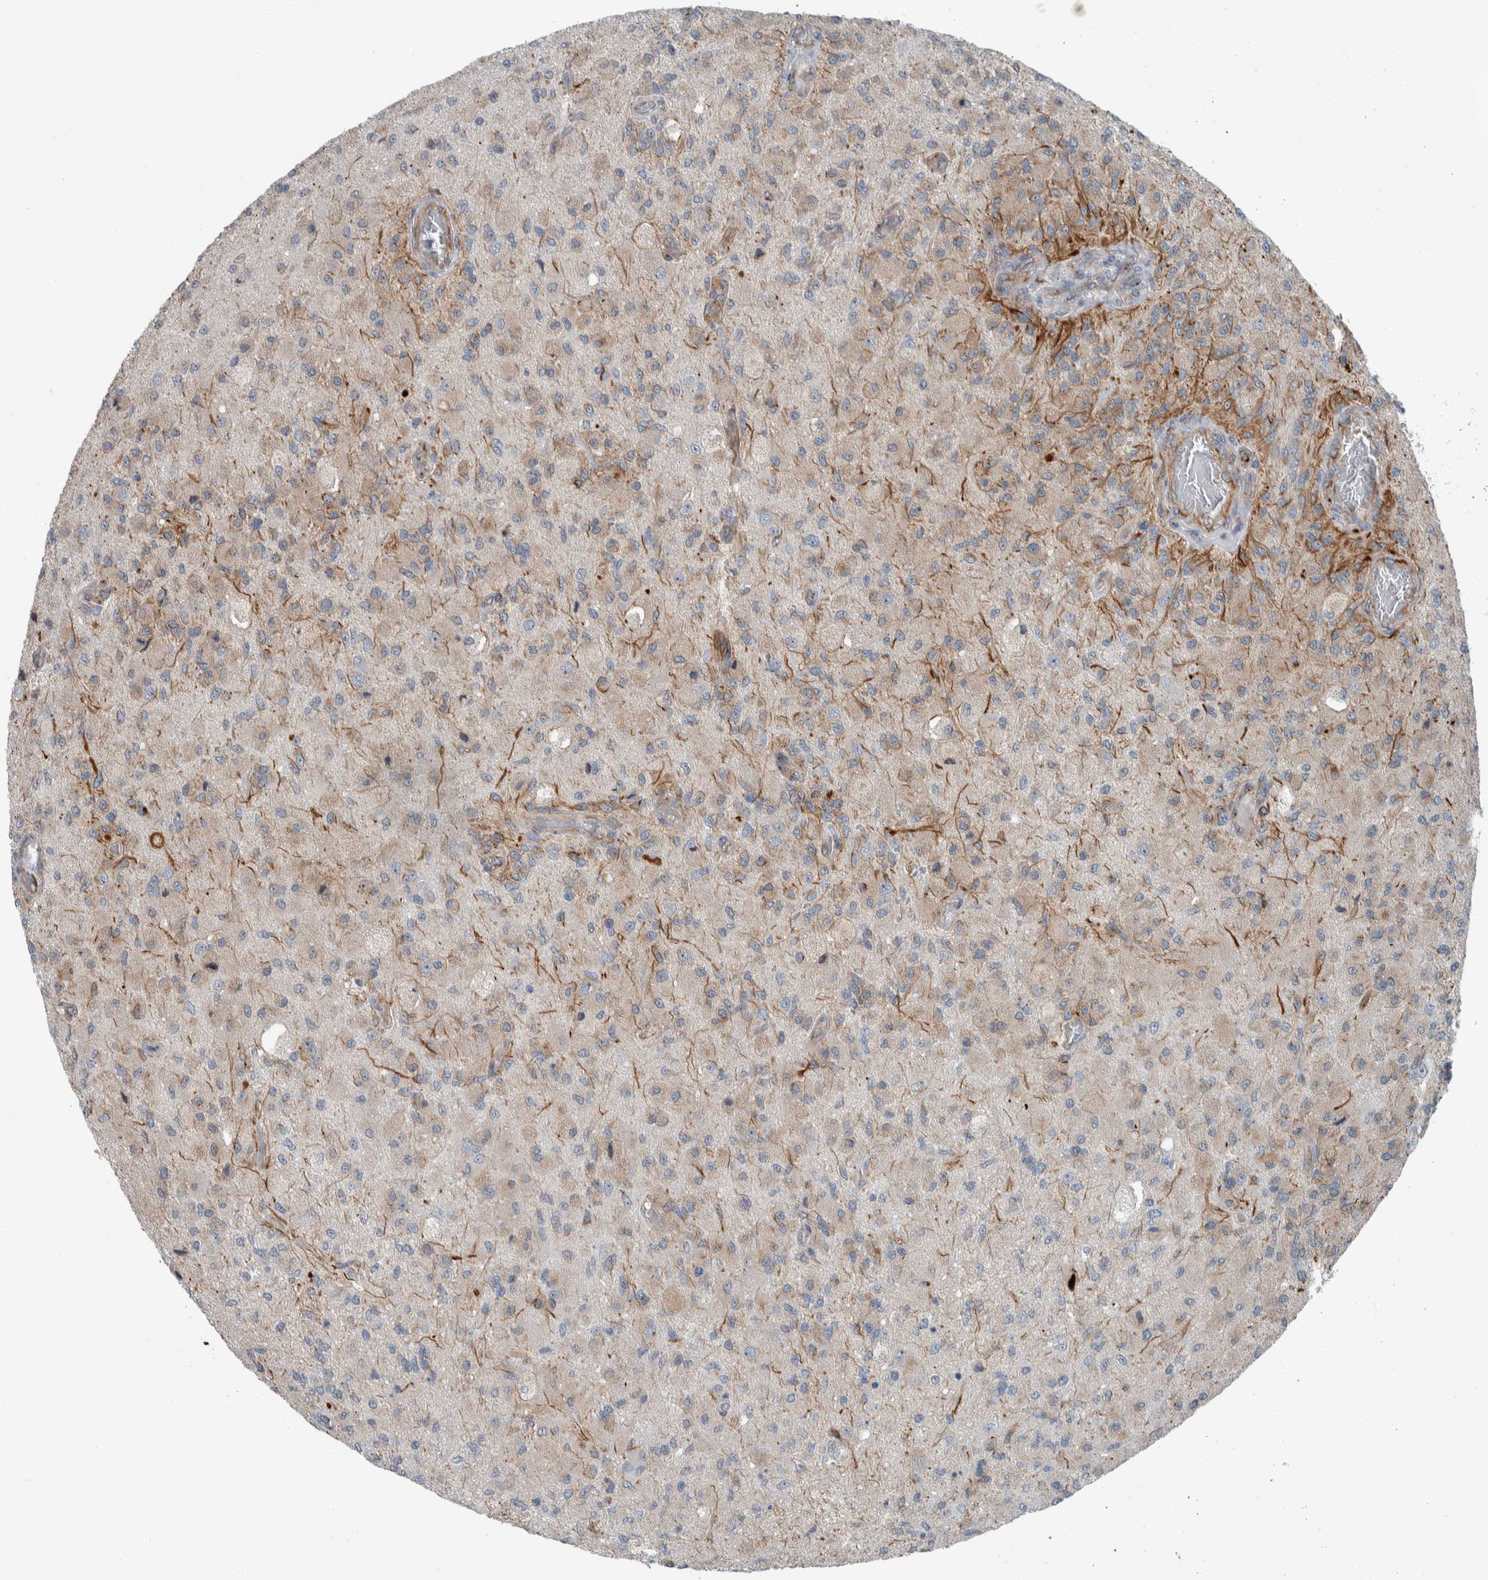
{"staining": {"intensity": "negative", "quantity": "none", "location": "none"}, "tissue": "glioma", "cell_type": "Tumor cells", "image_type": "cancer", "snomed": [{"axis": "morphology", "description": "Normal tissue, NOS"}, {"axis": "morphology", "description": "Glioma, malignant, High grade"}, {"axis": "topography", "description": "Cerebral cortex"}], "caption": "An immunohistochemistry photomicrograph of glioma is shown. There is no staining in tumor cells of glioma. (DAB (3,3'-diaminobenzidine) immunohistochemistry (IHC), high magnification).", "gene": "USP25", "patient": {"sex": "male", "age": 77}}